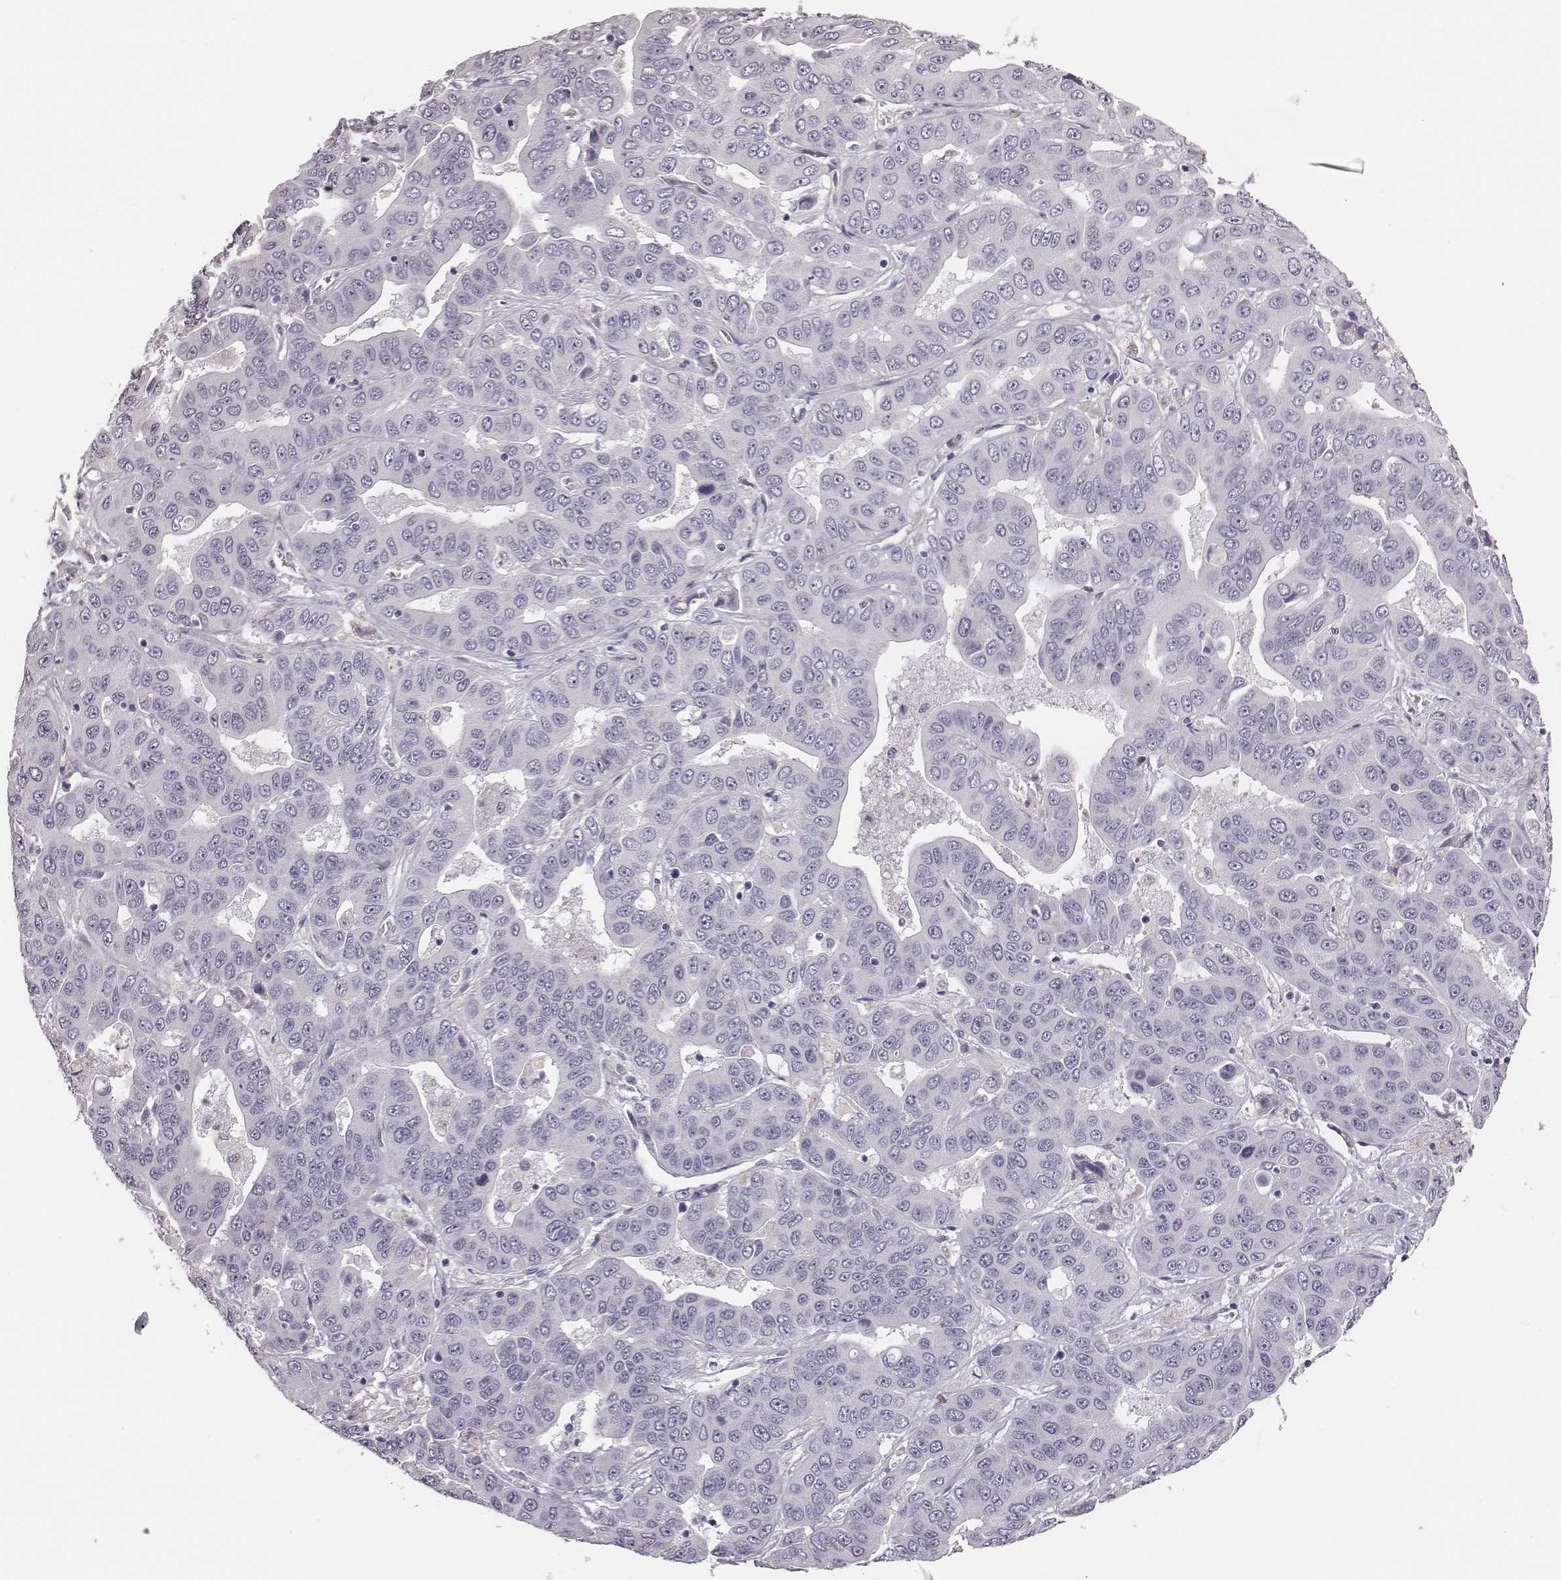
{"staining": {"intensity": "negative", "quantity": "none", "location": "none"}, "tissue": "liver cancer", "cell_type": "Tumor cells", "image_type": "cancer", "snomed": [{"axis": "morphology", "description": "Cholangiocarcinoma"}, {"axis": "topography", "description": "Liver"}], "caption": "This is an immunohistochemistry histopathology image of human liver cancer. There is no expression in tumor cells.", "gene": "CSHL1", "patient": {"sex": "female", "age": 52}}